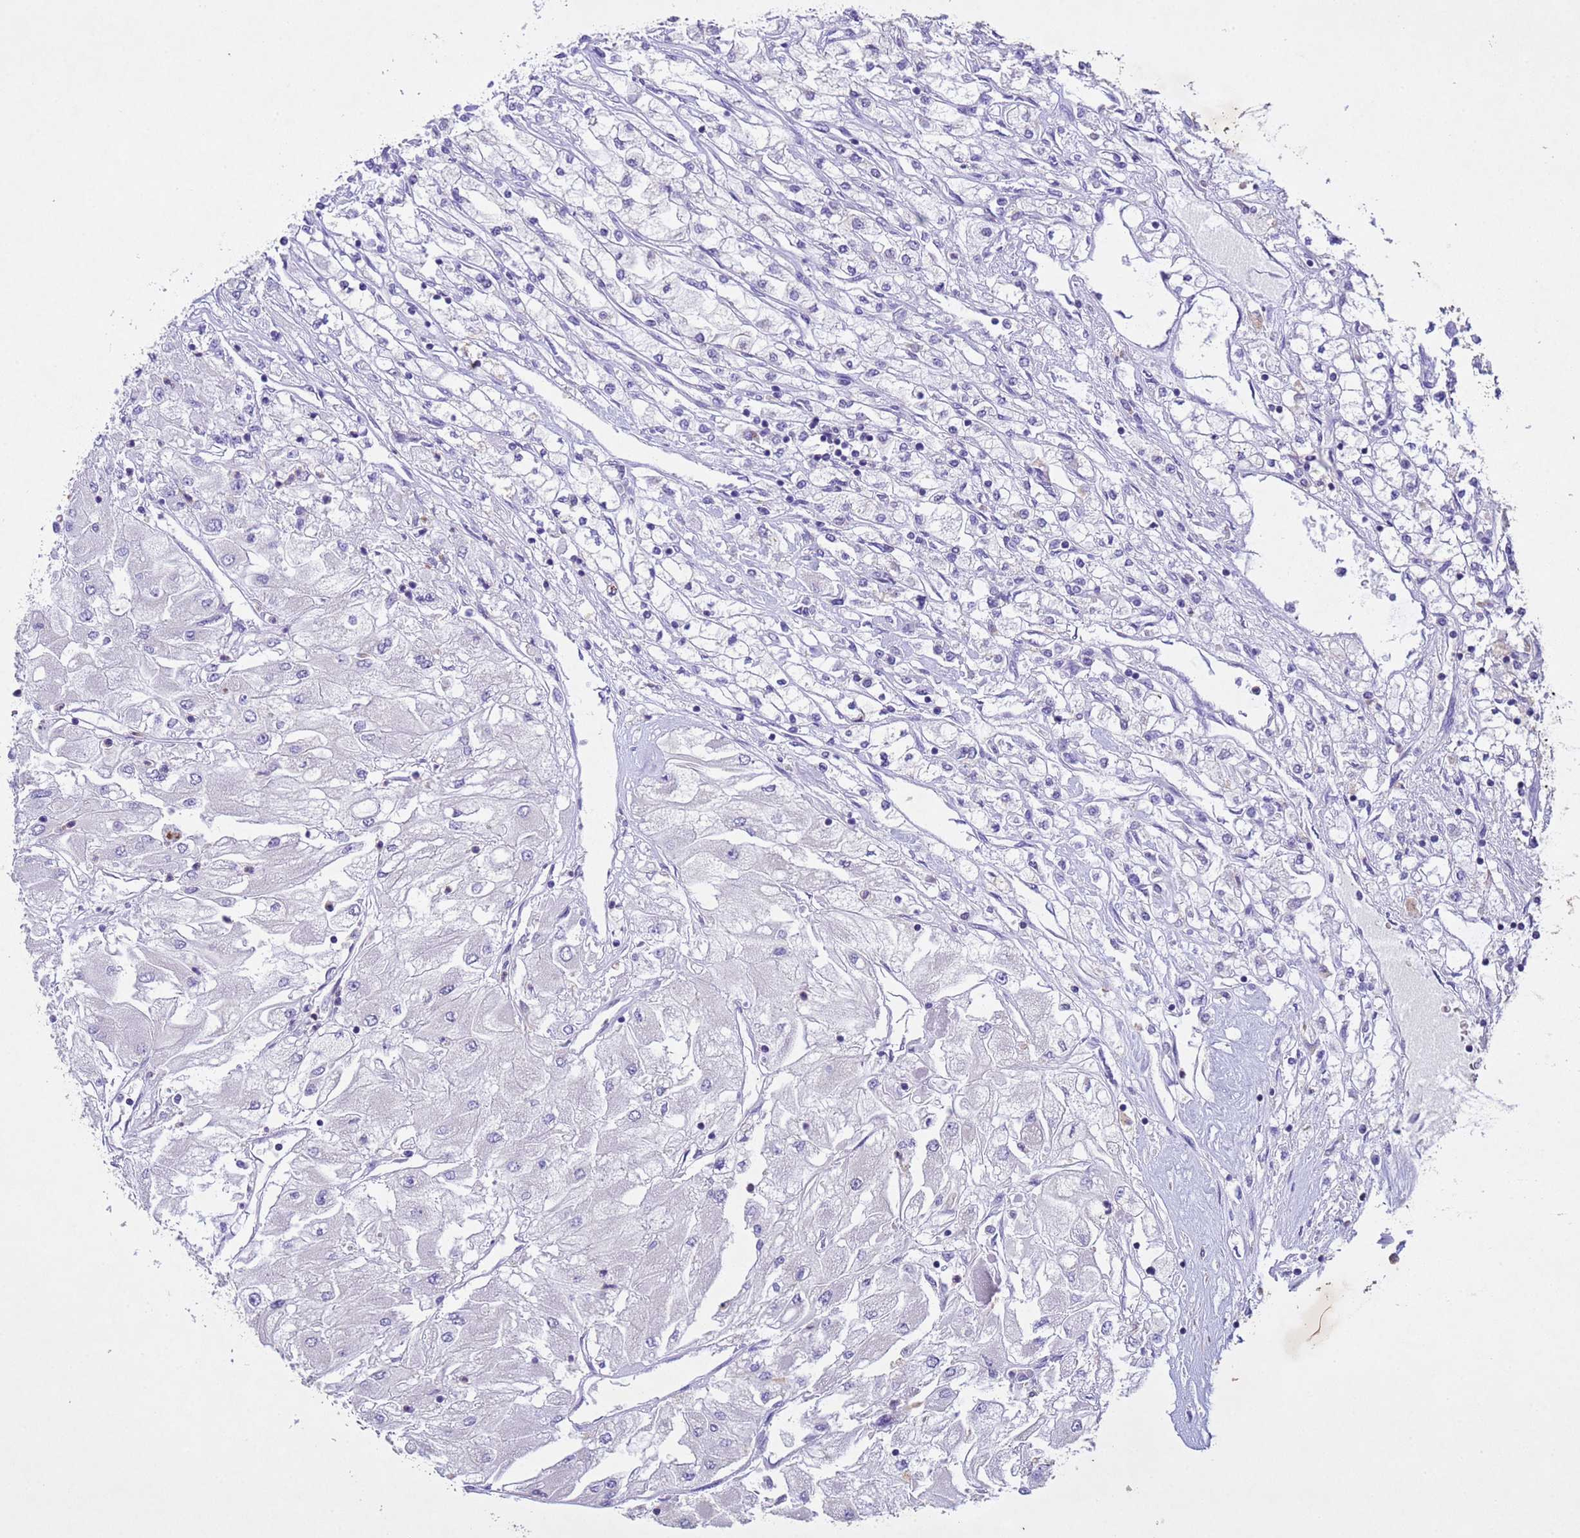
{"staining": {"intensity": "negative", "quantity": "none", "location": "none"}, "tissue": "renal cancer", "cell_type": "Tumor cells", "image_type": "cancer", "snomed": [{"axis": "morphology", "description": "Adenocarcinoma, NOS"}, {"axis": "topography", "description": "Kidney"}], "caption": "This is an immunohistochemistry (IHC) micrograph of human adenocarcinoma (renal). There is no staining in tumor cells.", "gene": "NLRP11", "patient": {"sex": "male", "age": 80}}